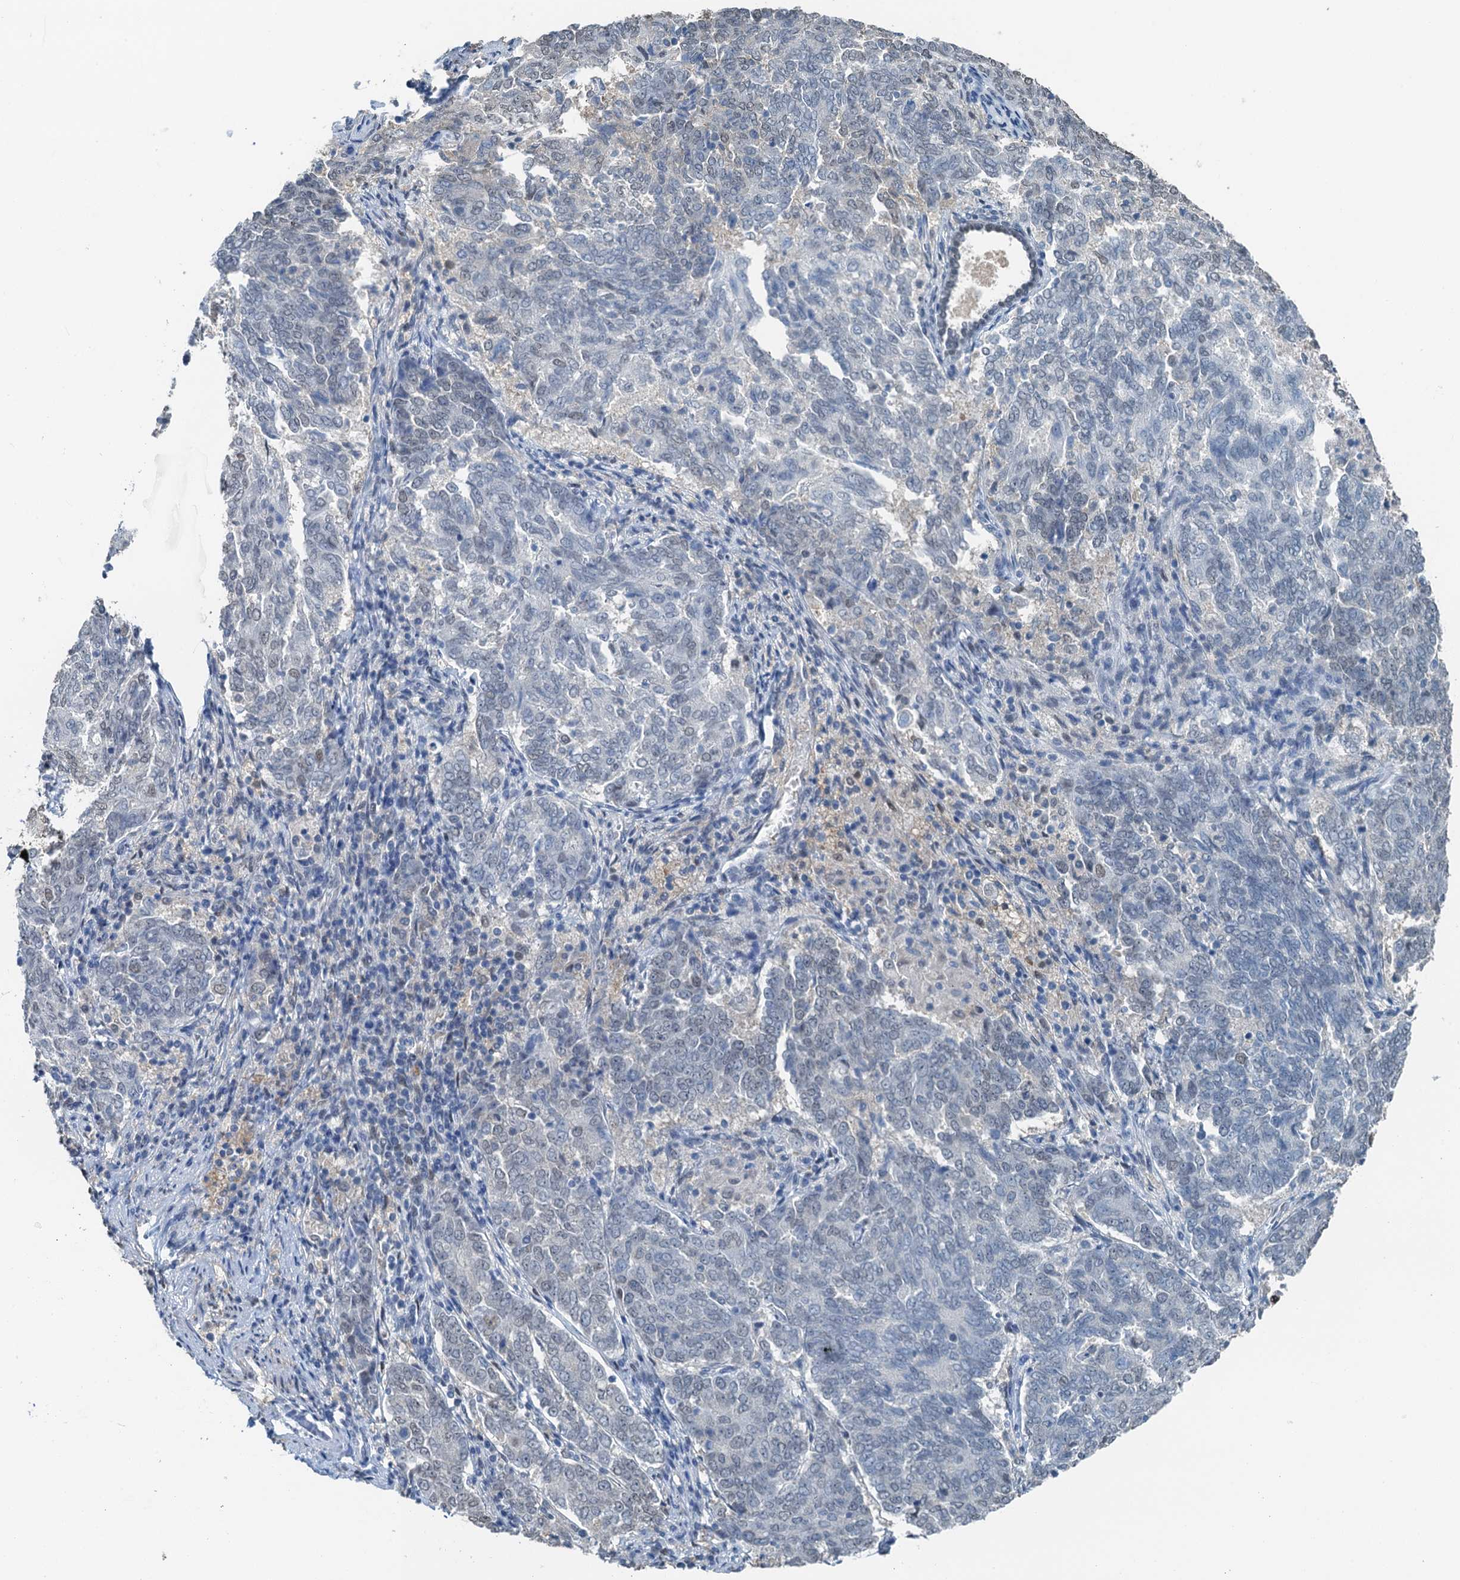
{"staining": {"intensity": "negative", "quantity": "none", "location": "none"}, "tissue": "endometrial cancer", "cell_type": "Tumor cells", "image_type": "cancer", "snomed": [{"axis": "morphology", "description": "Adenocarcinoma, NOS"}, {"axis": "topography", "description": "Endometrium"}], "caption": "A high-resolution image shows immunohistochemistry (IHC) staining of endometrial cancer (adenocarcinoma), which shows no significant expression in tumor cells. (DAB (3,3'-diaminobenzidine) immunohistochemistry visualized using brightfield microscopy, high magnification).", "gene": "AHCY", "patient": {"sex": "female", "age": 80}}